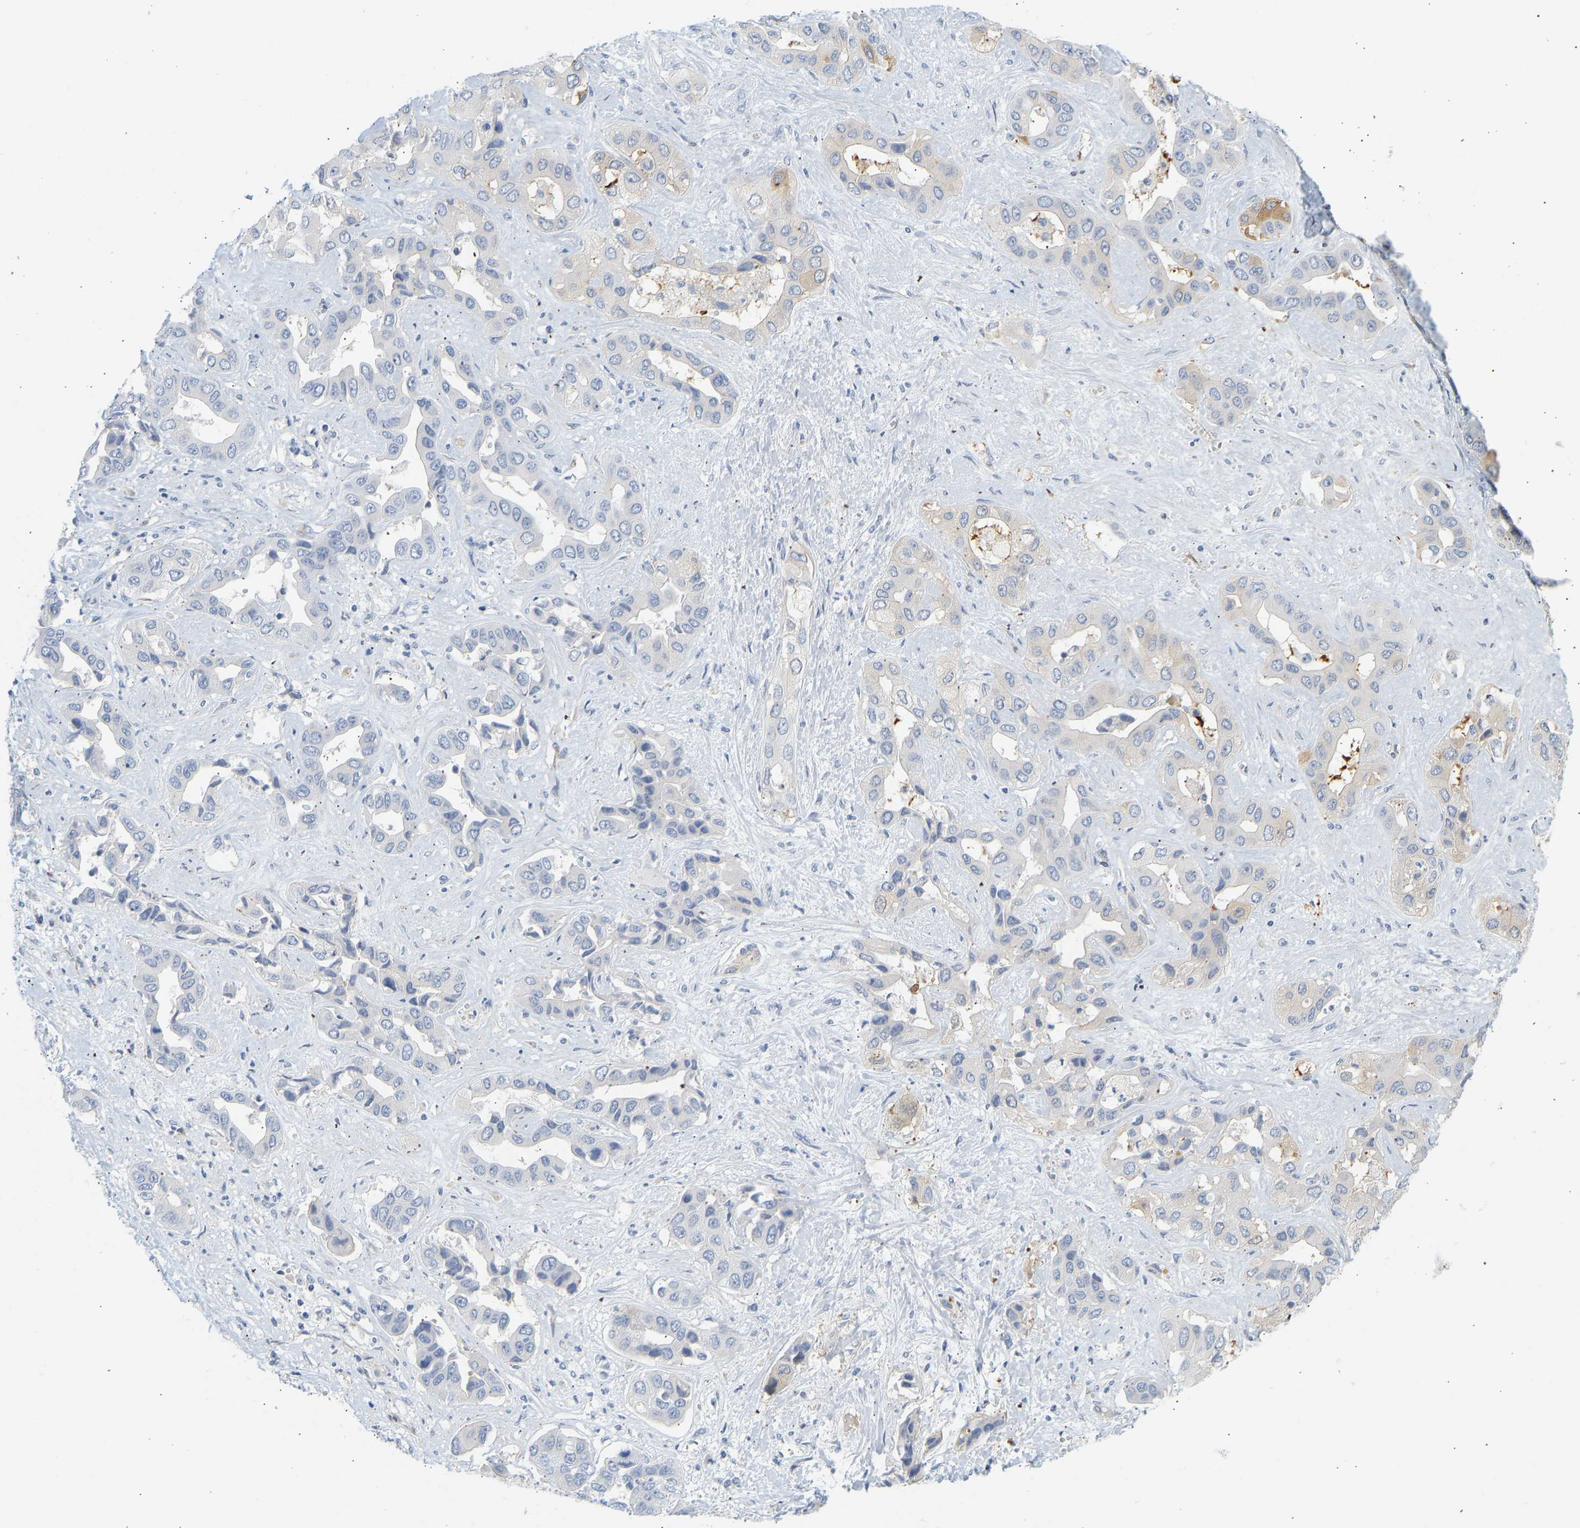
{"staining": {"intensity": "moderate", "quantity": "<25%", "location": "cytoplasmic/membranous"}, "tissue": "liver cancer", "cell_type": "Tumor cells", "image_type": "cancer", "snomed": [{"axis": "morphology", "description": "Cholangiocarcinoma"}, {"axis": "topography", "description": "Liver"}], "caption": "Brown immunohistochemical staining in liver cancer (cholangiocarcinoma) demonstrates moderate cytoplasmic/membranous expression in about <25% of tumor cells.", "gene": "SLC30A7", "patient": {"sex": "female", "age": 52}}